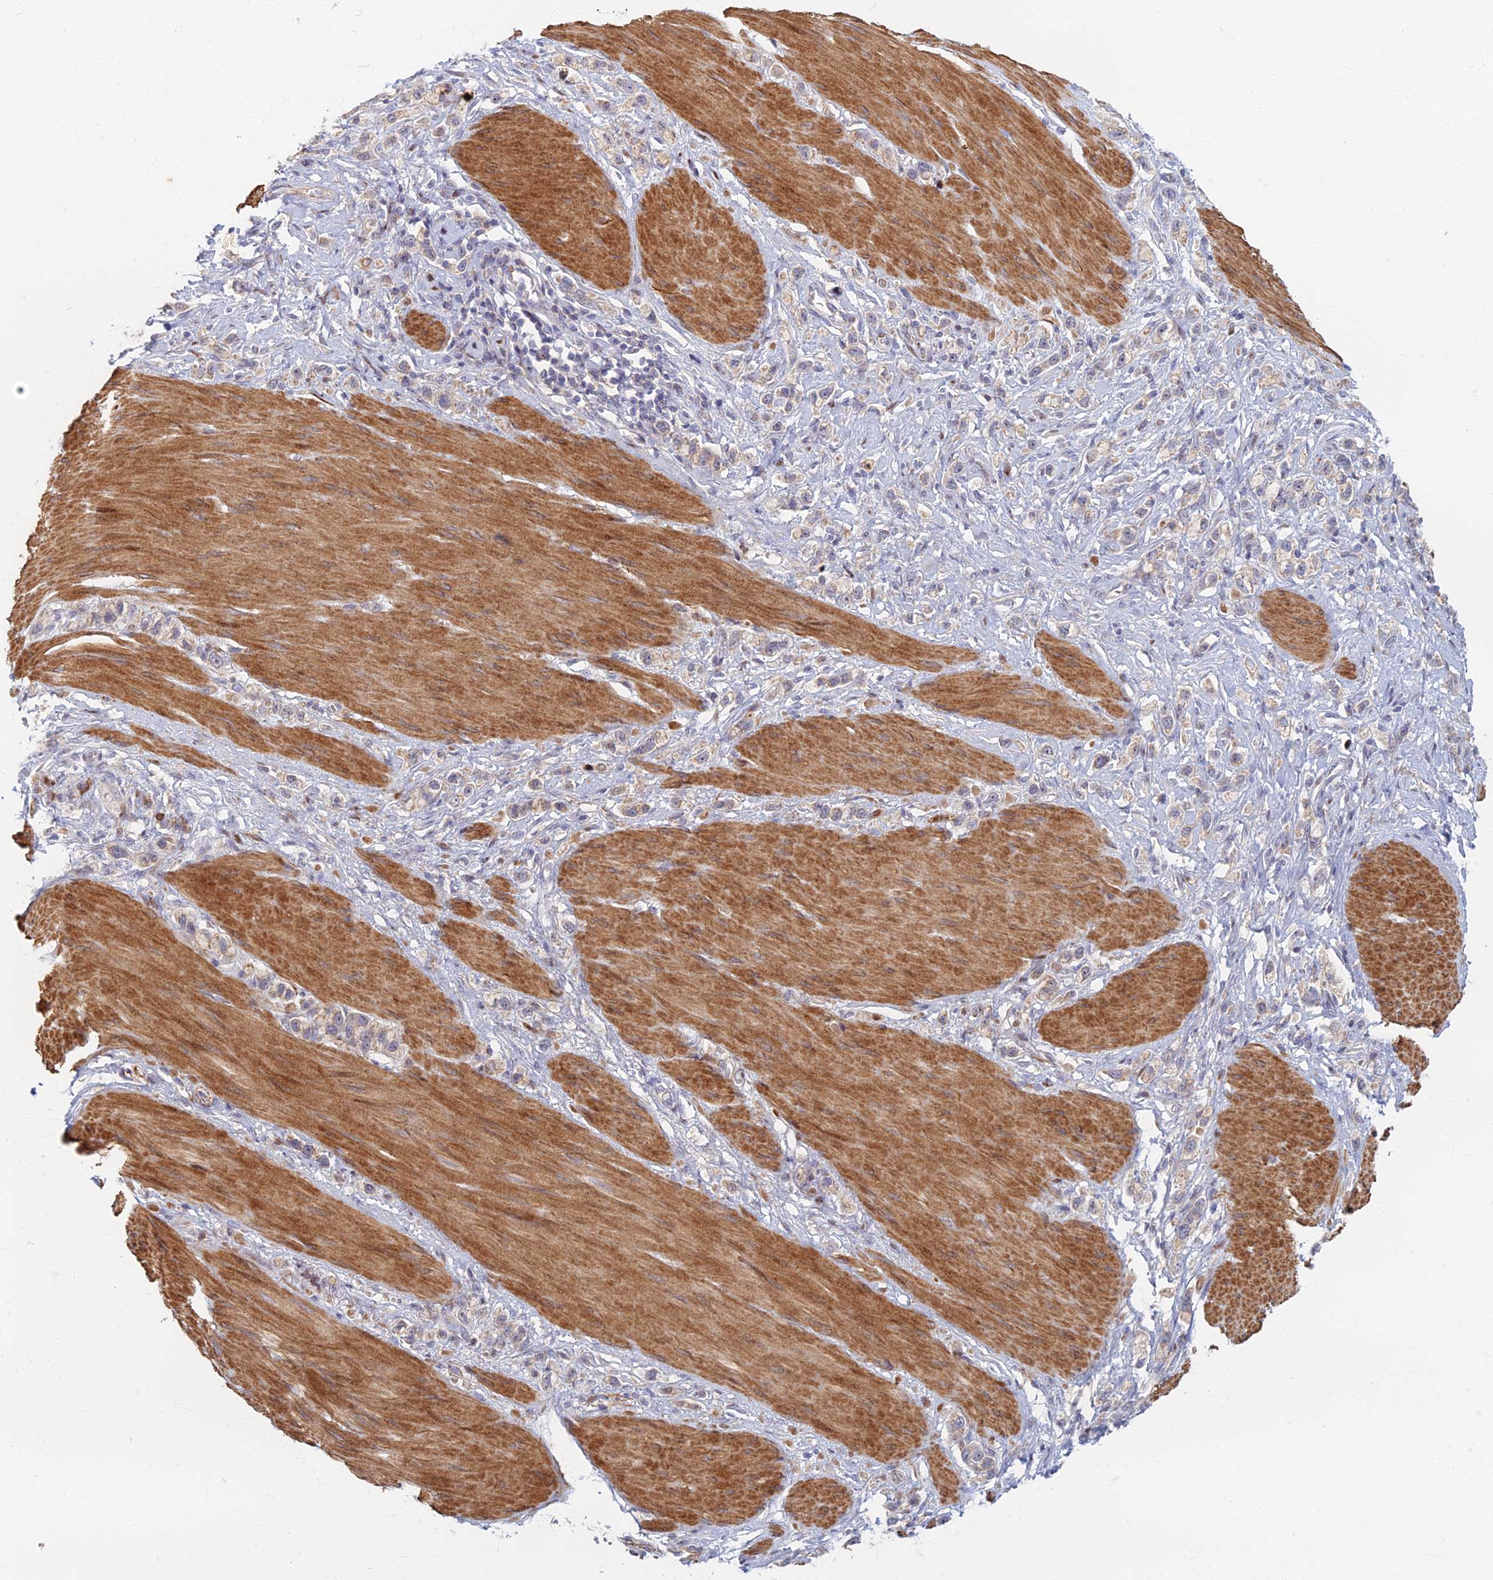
{"staining": {"intensity": "weak", "quantity": "<25%", "location": "cytoplasmic/membranous"}, "tissue": "stomach cancer", "cell_type": "Tumor cells", "image_type": "cancer", "snomed": [{"axis": "morphology", "description": "Adenocarcinoma, NOS"}, {"axis": "topography", "description": "Stomach"}], "caption": "High power microscopy photomicrograph of an immunohistochemistry (IHC) histopathology image of stomach cancer, revealing no significant expression in tumor cells. The staining is performed using DAB brown chromogen with nuclei counter-stained in using hematoxylin.", "gene": "C15orf40", "patient": {"sex": "female", "age": 65}}